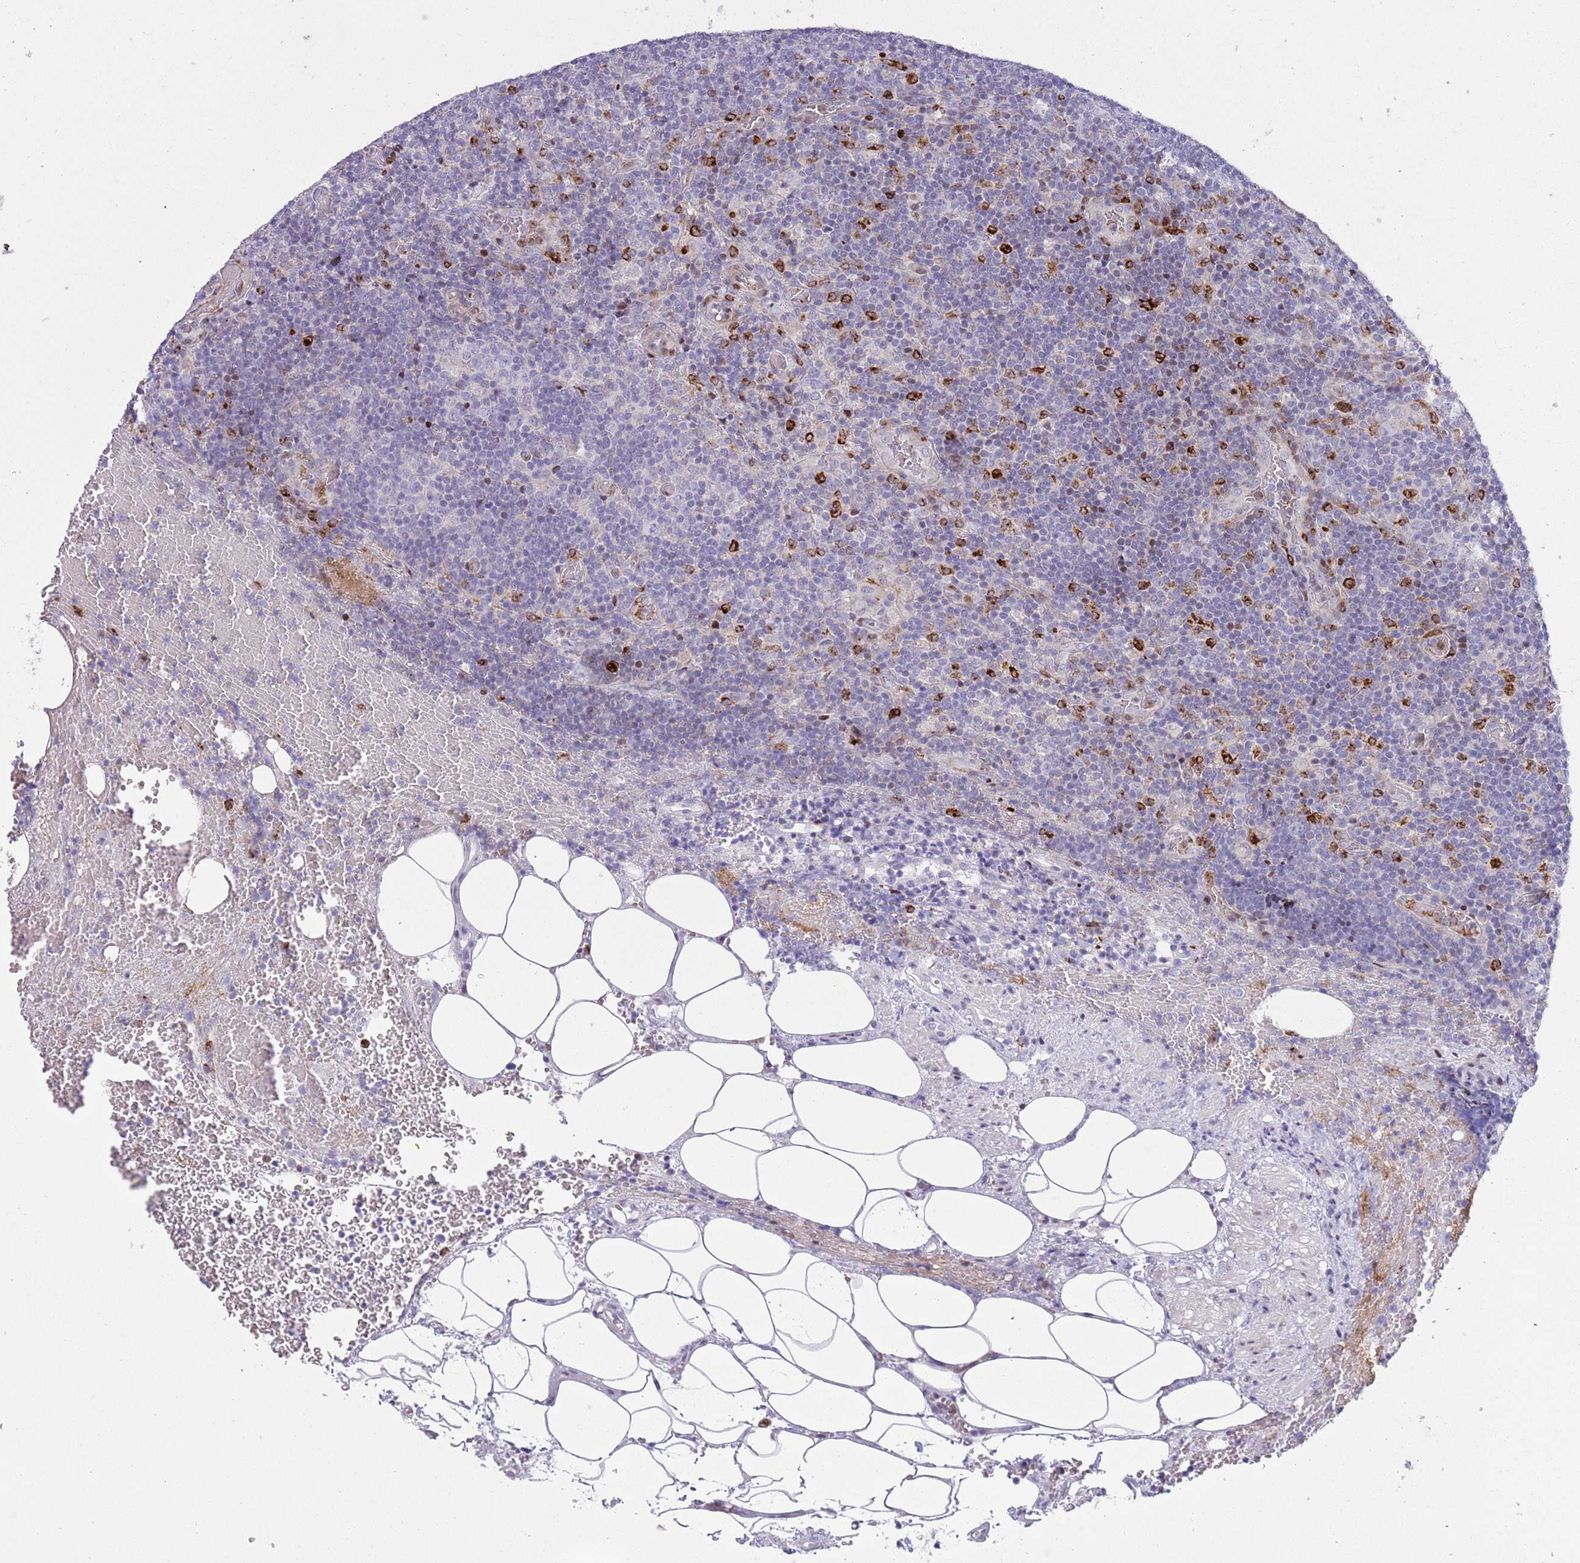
{"staining": {"intensity": "negative", "quantity": "none", "location": "none"}, "tissue": "lymph node", "cell_type": "Germinal center cells", "image_type": "normal", "snomed": [{"axis": "morphology", "description": "Normal tissue, NOS"}, {"axis": "topography", "description": "Lymph node"}], "caption": "IHC histopathology image of normal lymph node stained for a protein (brown), which exhibits no positivity in germinal center cells. (Brightfield microscopy of DAB (3,3'-diaminobenzidine) immunohistochemistry (IHC) at high magnification).", "gene": "ANO8", "patient": {"sex": "male", "age": 58}}